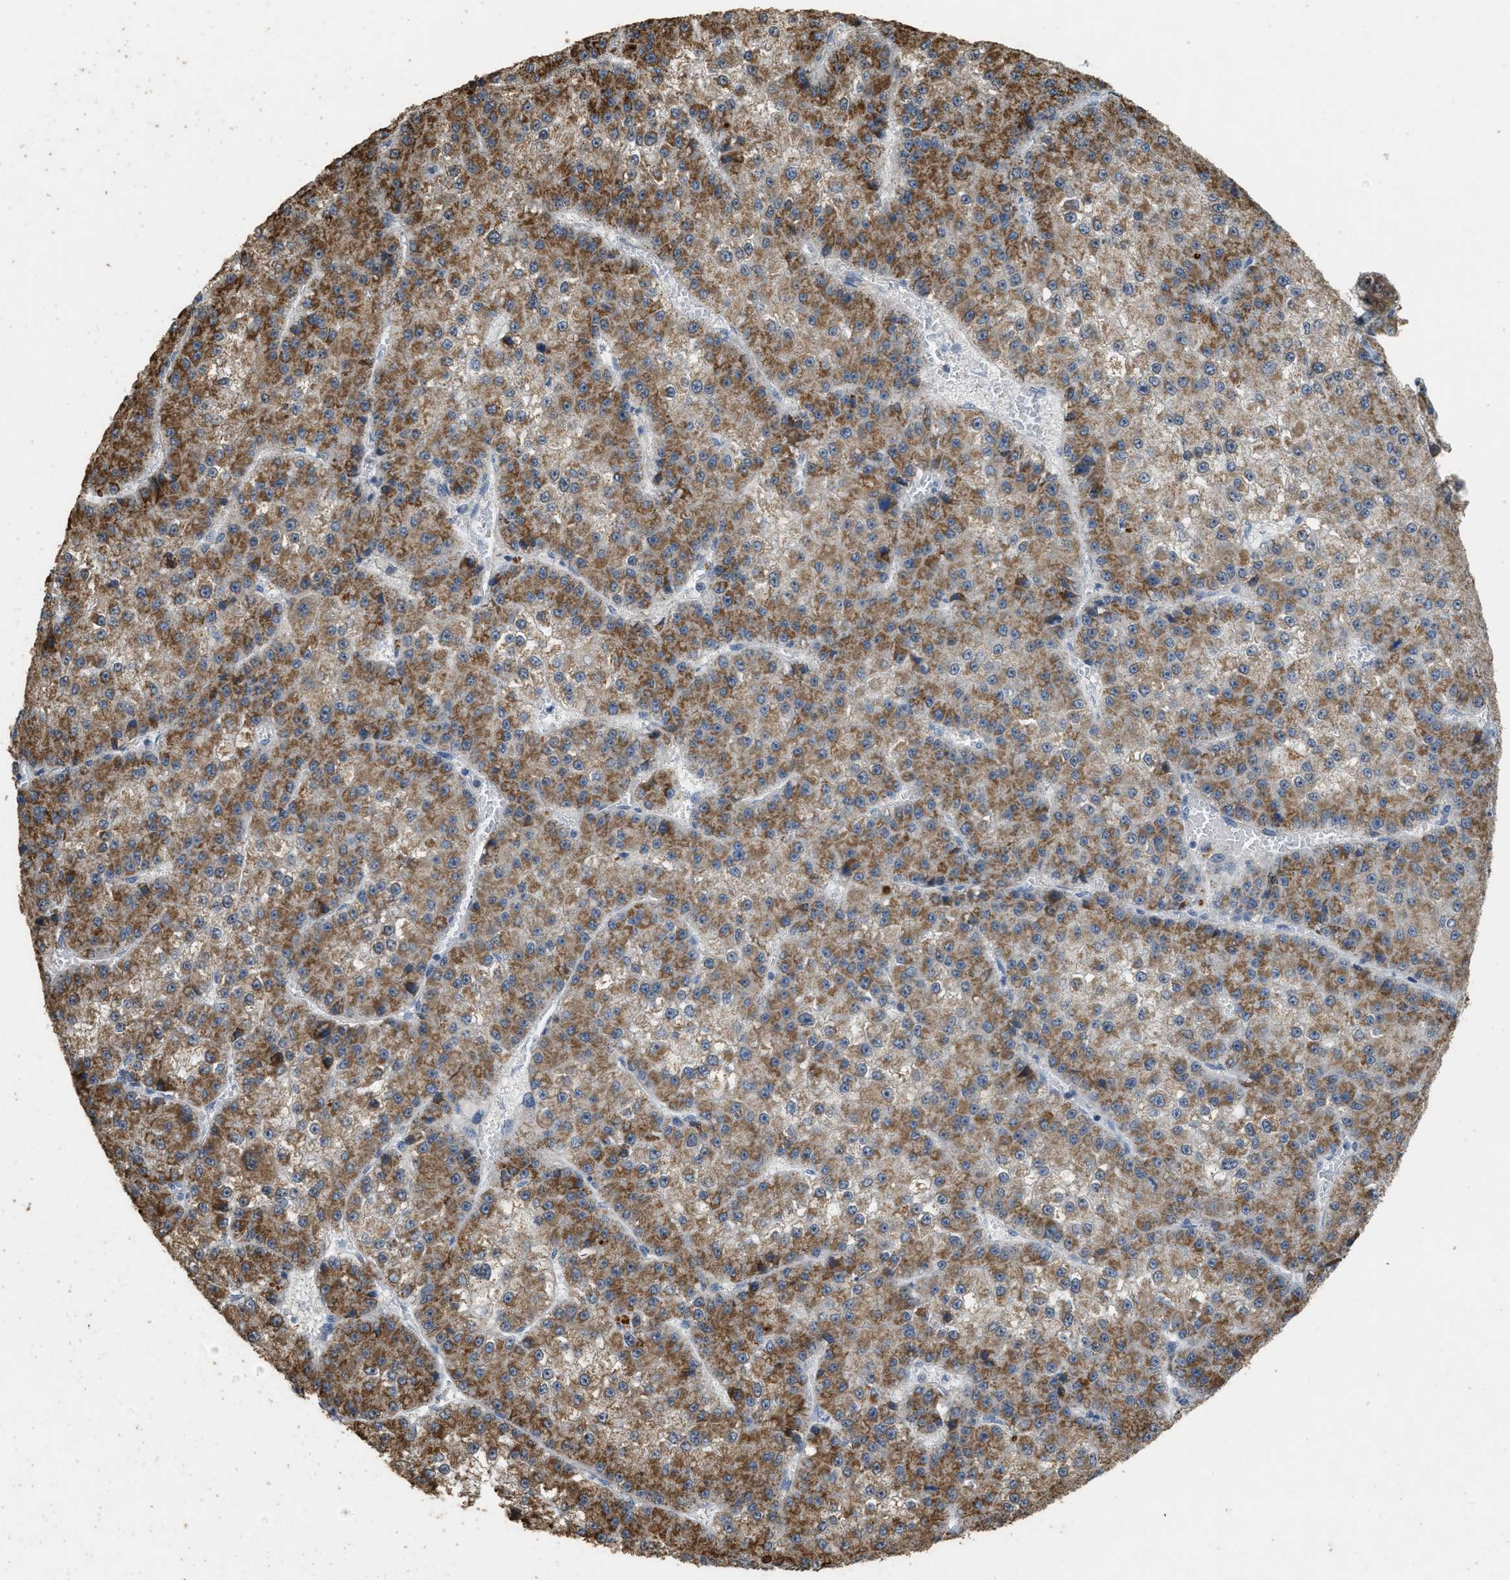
{"staining": {"intensity": "moderate", "quantity": ">75%", "location": "cytoplasmic/membranous"}, "tissue": "liver cancer", "cell_type": "Tumor cells", "image_type": "cancer", "snomed": [{"axis": "morphology", "description": "Carcinoma, Hepatocellular, NOS"}, {"axis": "topography", "description": "Liver"}], "caption": "Human hepatocellular carcinoma (liver) stained with a brown dye shows moderate cytoplasmic/membranous positive positivity in about >75% of tumor cells.", "gene": "KCNA4", "patient": {"sex": "female", "age": 73}}